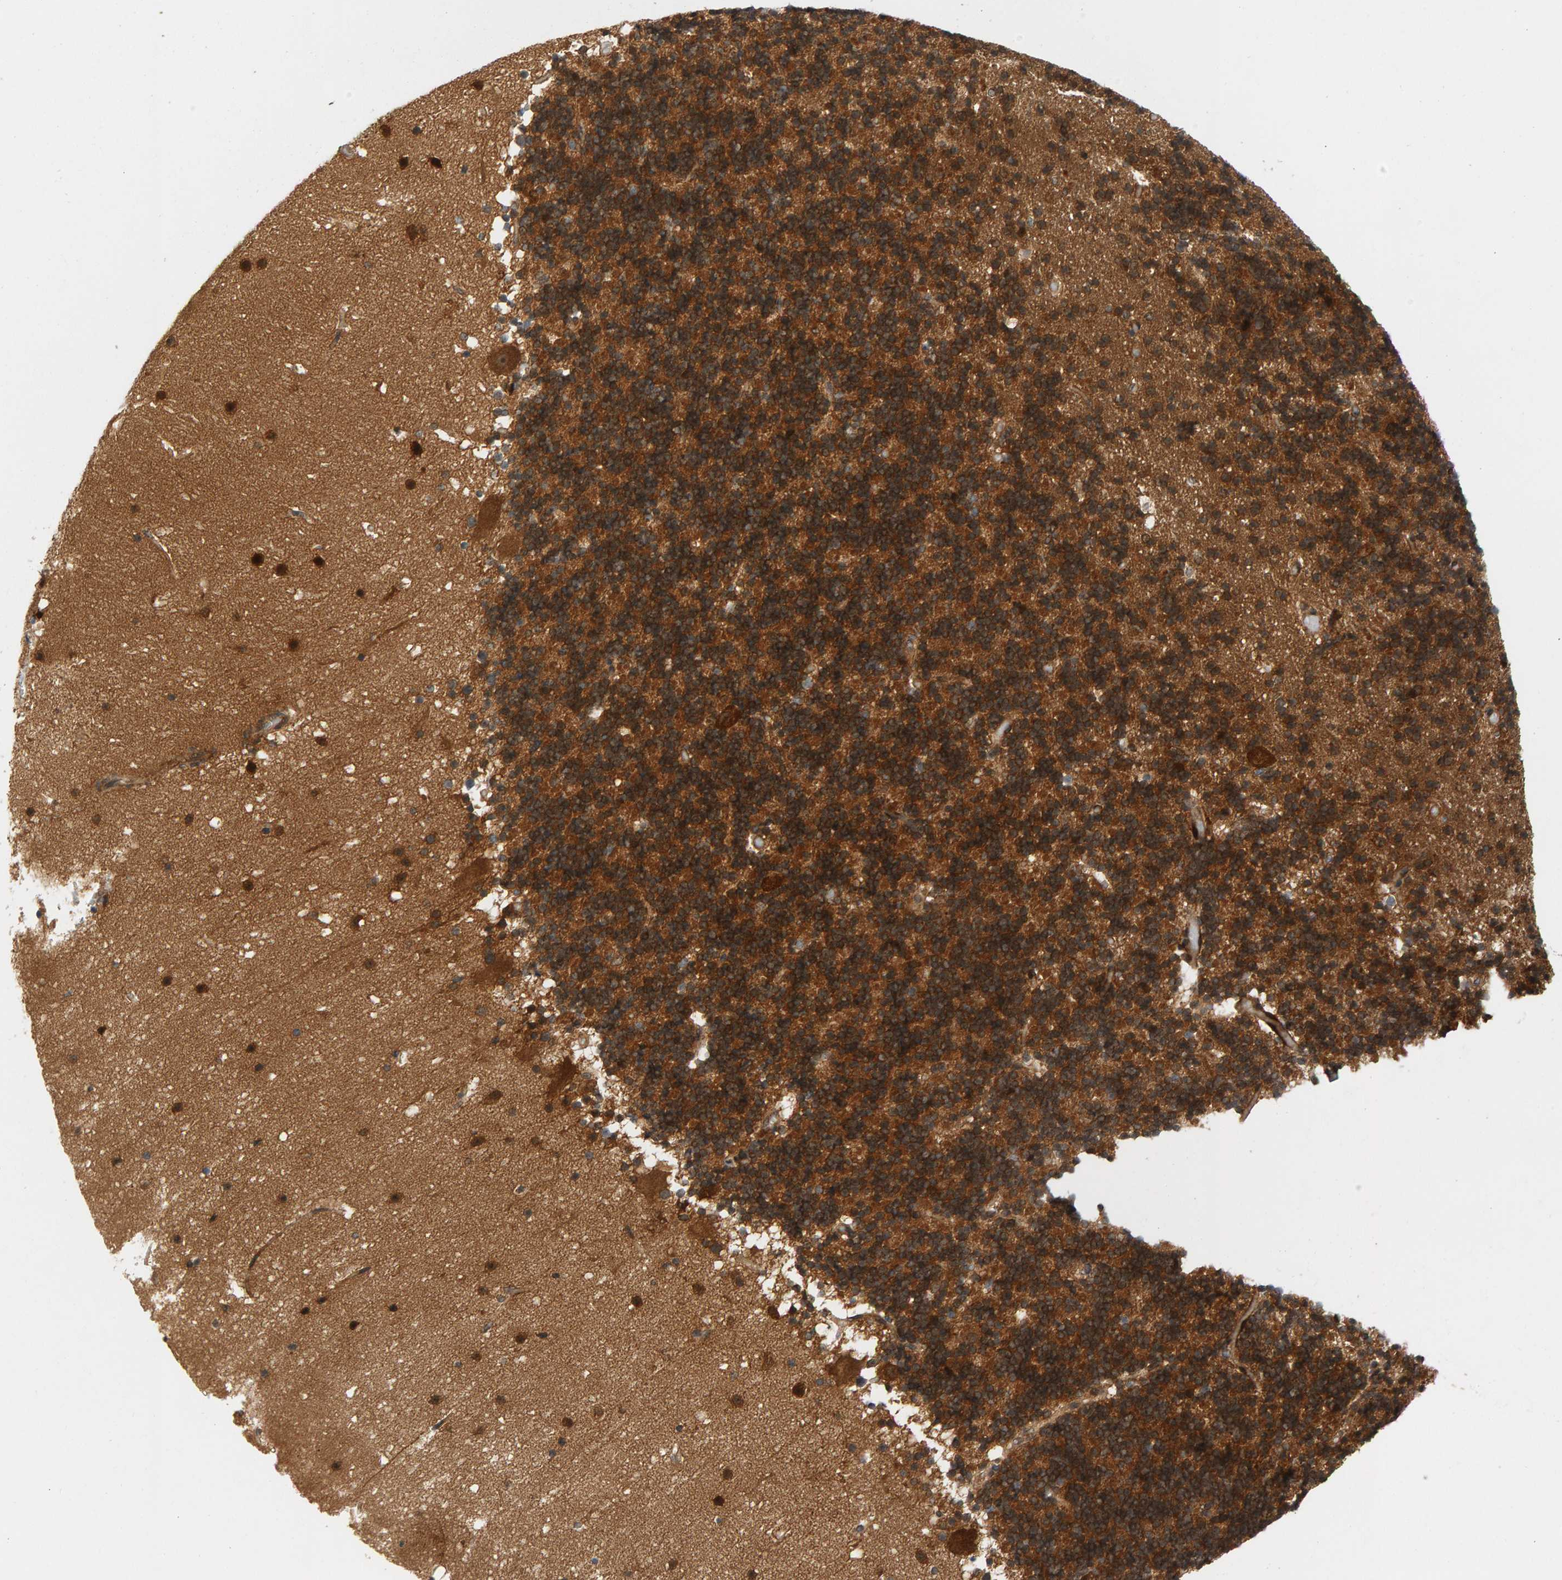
{"staining": {"intensity": "strong", "quantity": ">75%", "location": "cytoplasmic/membranous"}, "tissue": "cerebellum", "cell_type": "Cells in granular layer", "image_type": "normal", "snomed": [{"axis": "morphology", "description": "Normal tissue, NOS"}, {"axis": "topography", "description": "Cerebellum"}], "caption": "Strong cytoplasmic/membranous staining is appreciated in approximately >75% of cells in granular layer in normal cerebellum. The protein is shown in brown color, while the nuclei are stained blue.", "gene": "BAHCC1", "patient": {"sex": "male", "age": 57}}